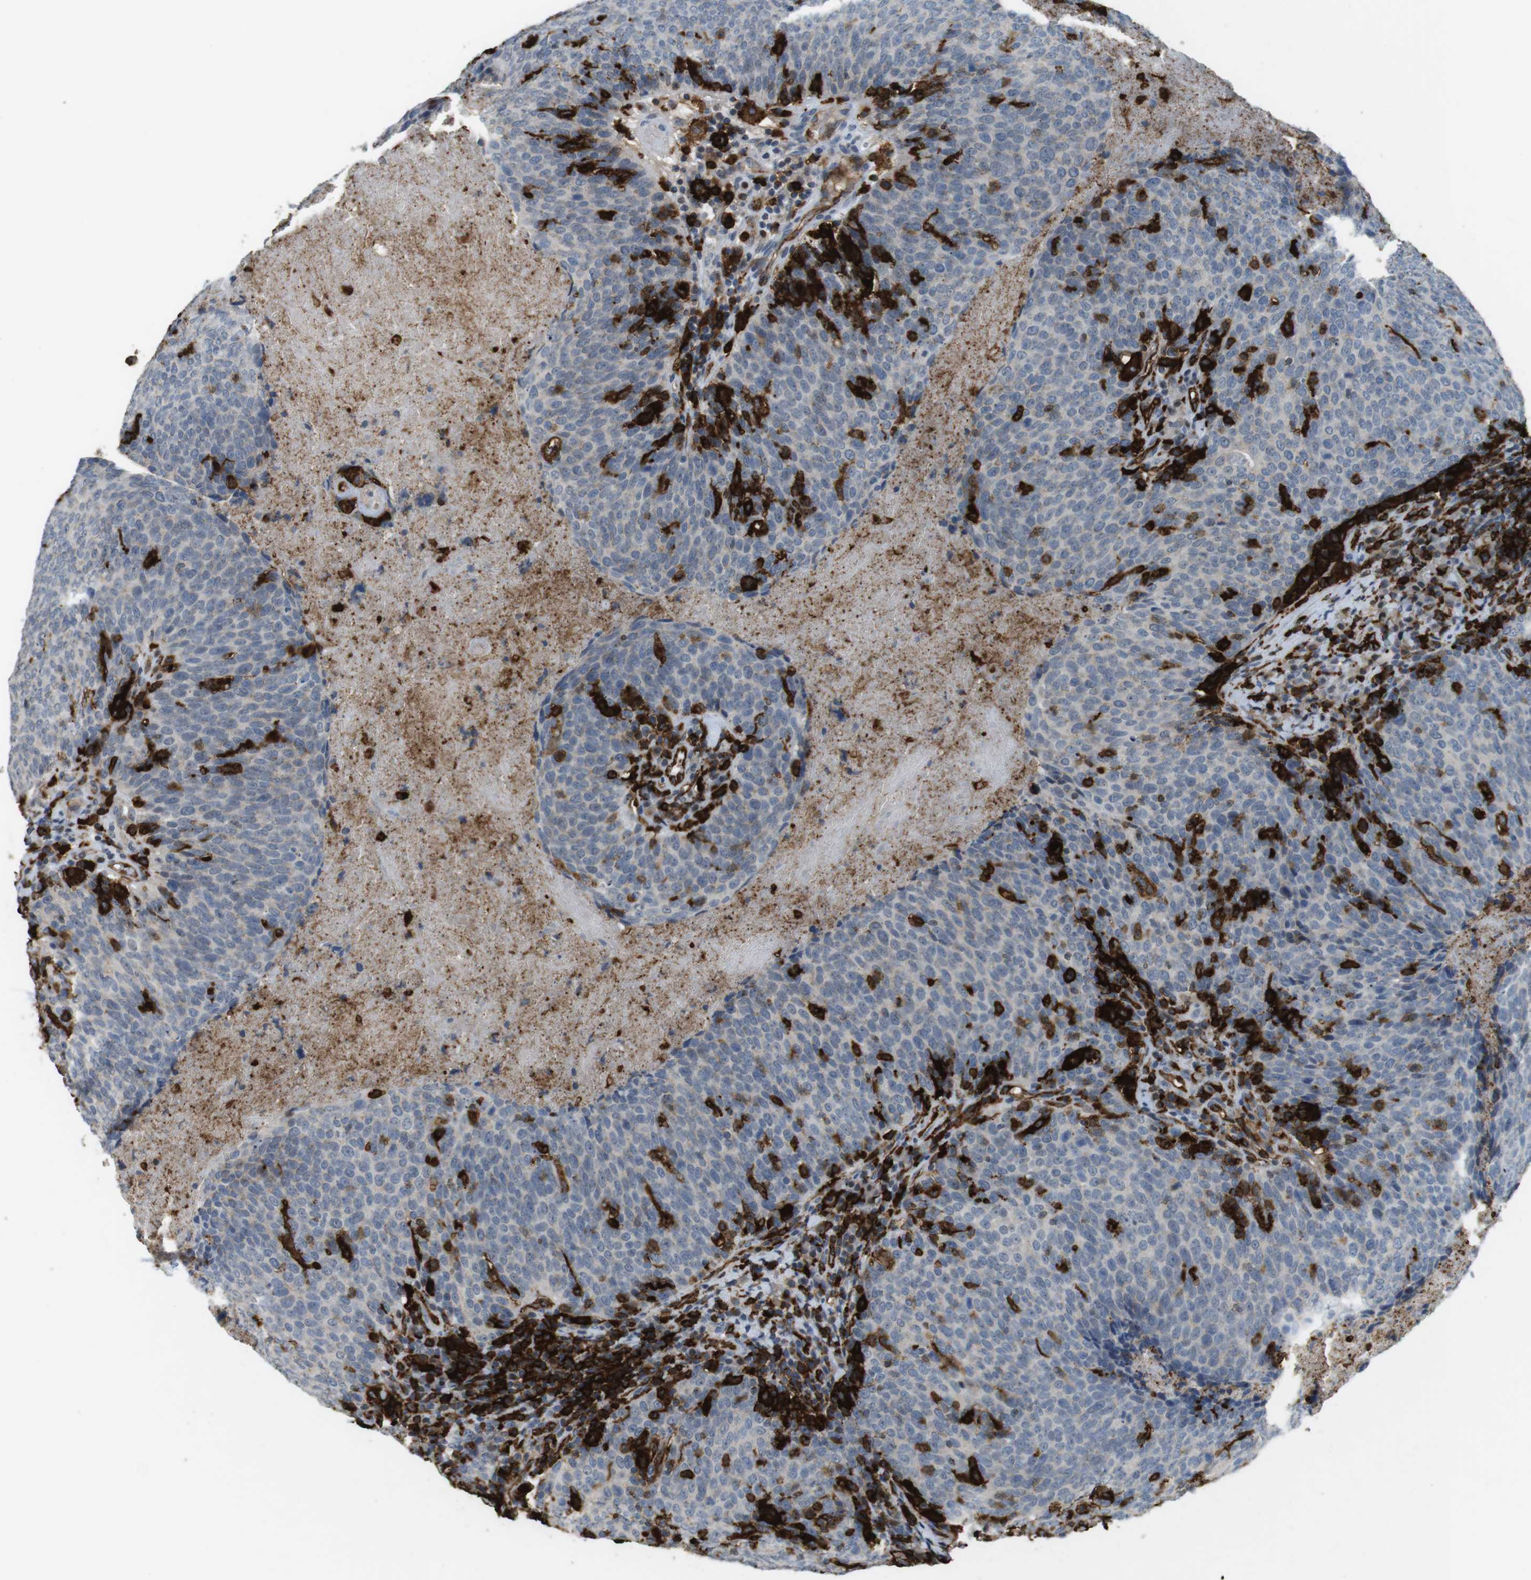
{"staining": {"intensity": "negative", "quantity": "none", "location": "none"}, "tissue": "head and neck cancer", "cell_type": "Tumor cells", "image_type": "cancer", "snomed": [{"axis": "morphology", "description": "Squamous cell carcinoma, NOS"}, {"axis": "morphology", "description": "Squamous cell carcinoma, metastatic, NOS"}, {"axis": "topography", "description": "Lymph node"}, {"axis": "topography", "description": "Head-Neck"}], "caption": "Immunohistochemical staining of head and neck cancer exhibits no significant expression in tumor cells.", "gene": "HLA-DRA", "patient": {"sex": "male", "age": 62}}